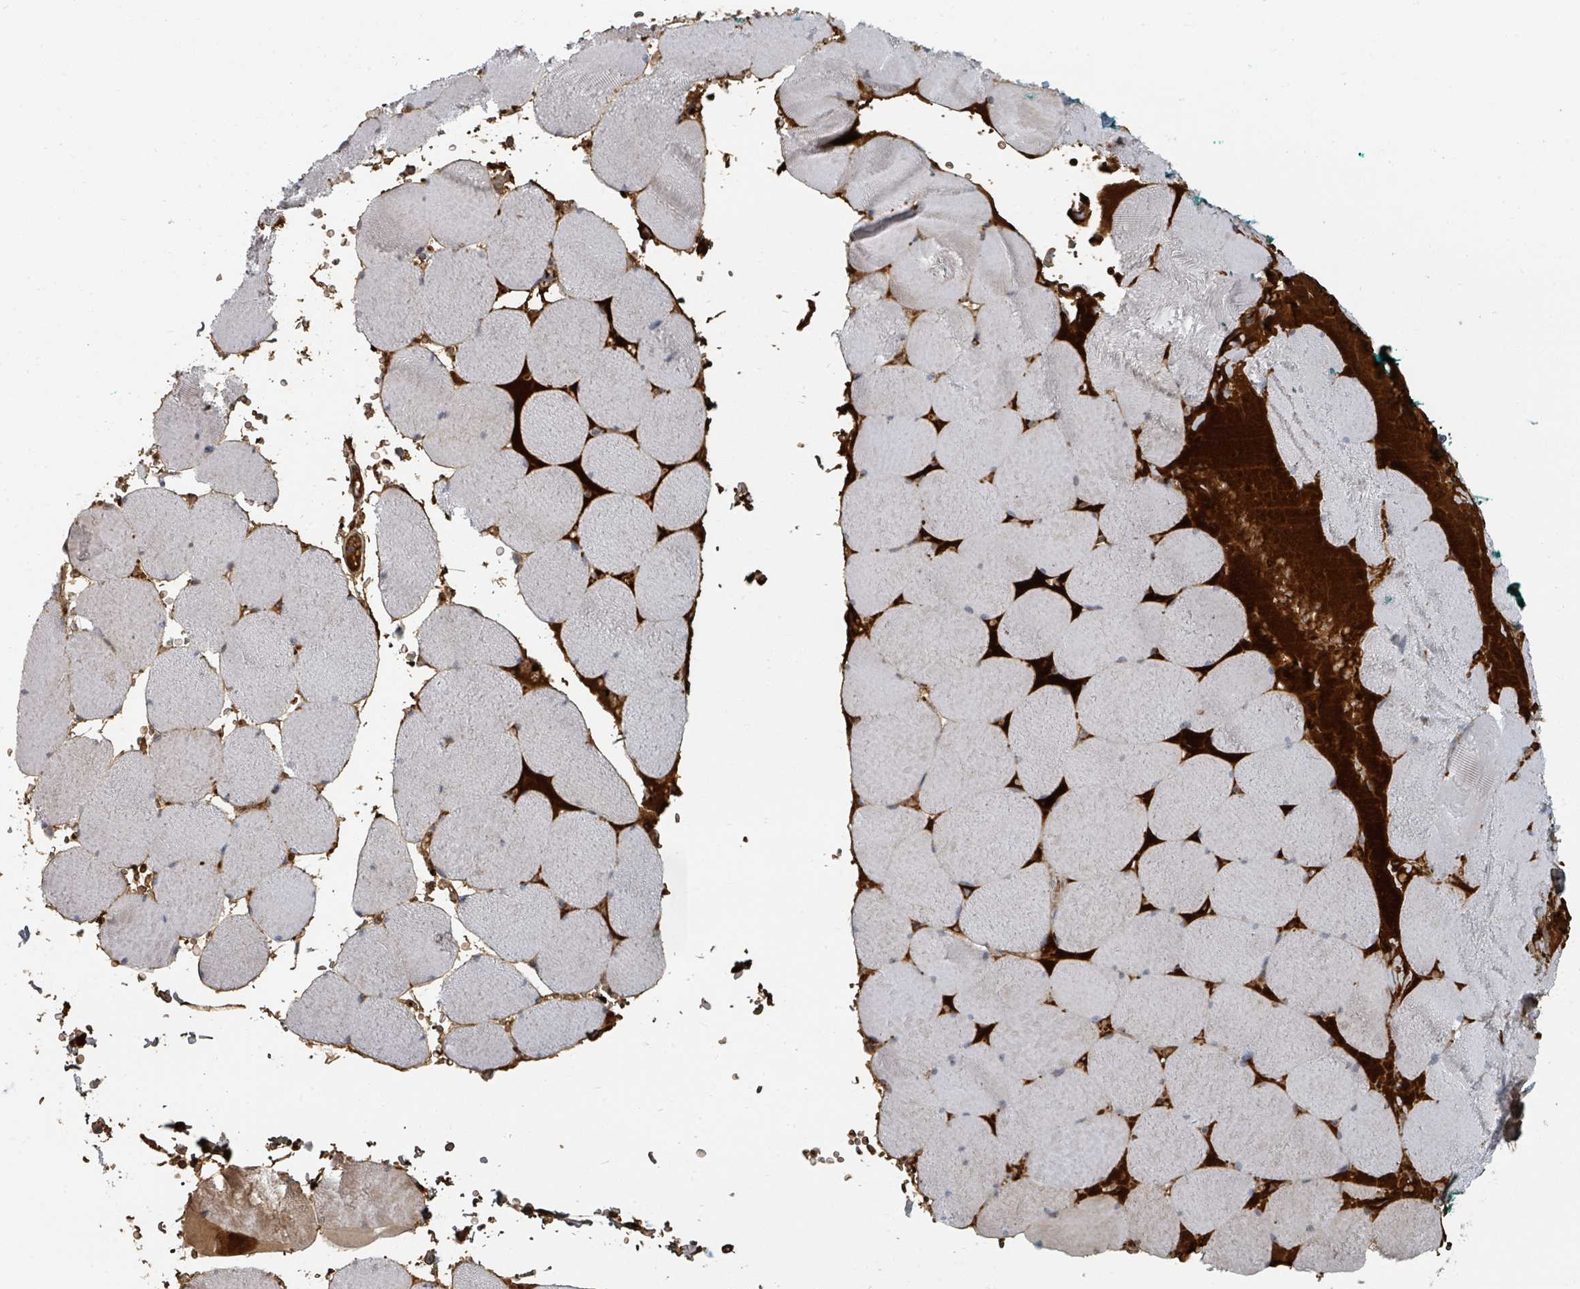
{"staining": {"intensity": "weak", "quantity": "<25%", "location": "cytoplasmic/membranous"}, "tissue": "skeletal muscle", "cell_type": "Myocytes", "image_type": "normal", "snomed": [{"axis": "morphology", "description": "Normal tissue, NOS"}, {"axis": "topography", "description": "Skeletal muscle"}, {"axis": "topography", "description": "Head-Neck"}], "caption": "Immunohistochemistry micrograph of unremarkable skeletal muscle stained for a protein (brown), which exhibits no positivity in myocytes. Brightfield microscopy of immunohistochemistry stained with DAB (3,3'-diaminobenzidine) (brown) and hematoxylin (blue), captured at high magnification.", "gene": "TRPC4AP", "patient": {"sex": "male", "age": 66}}